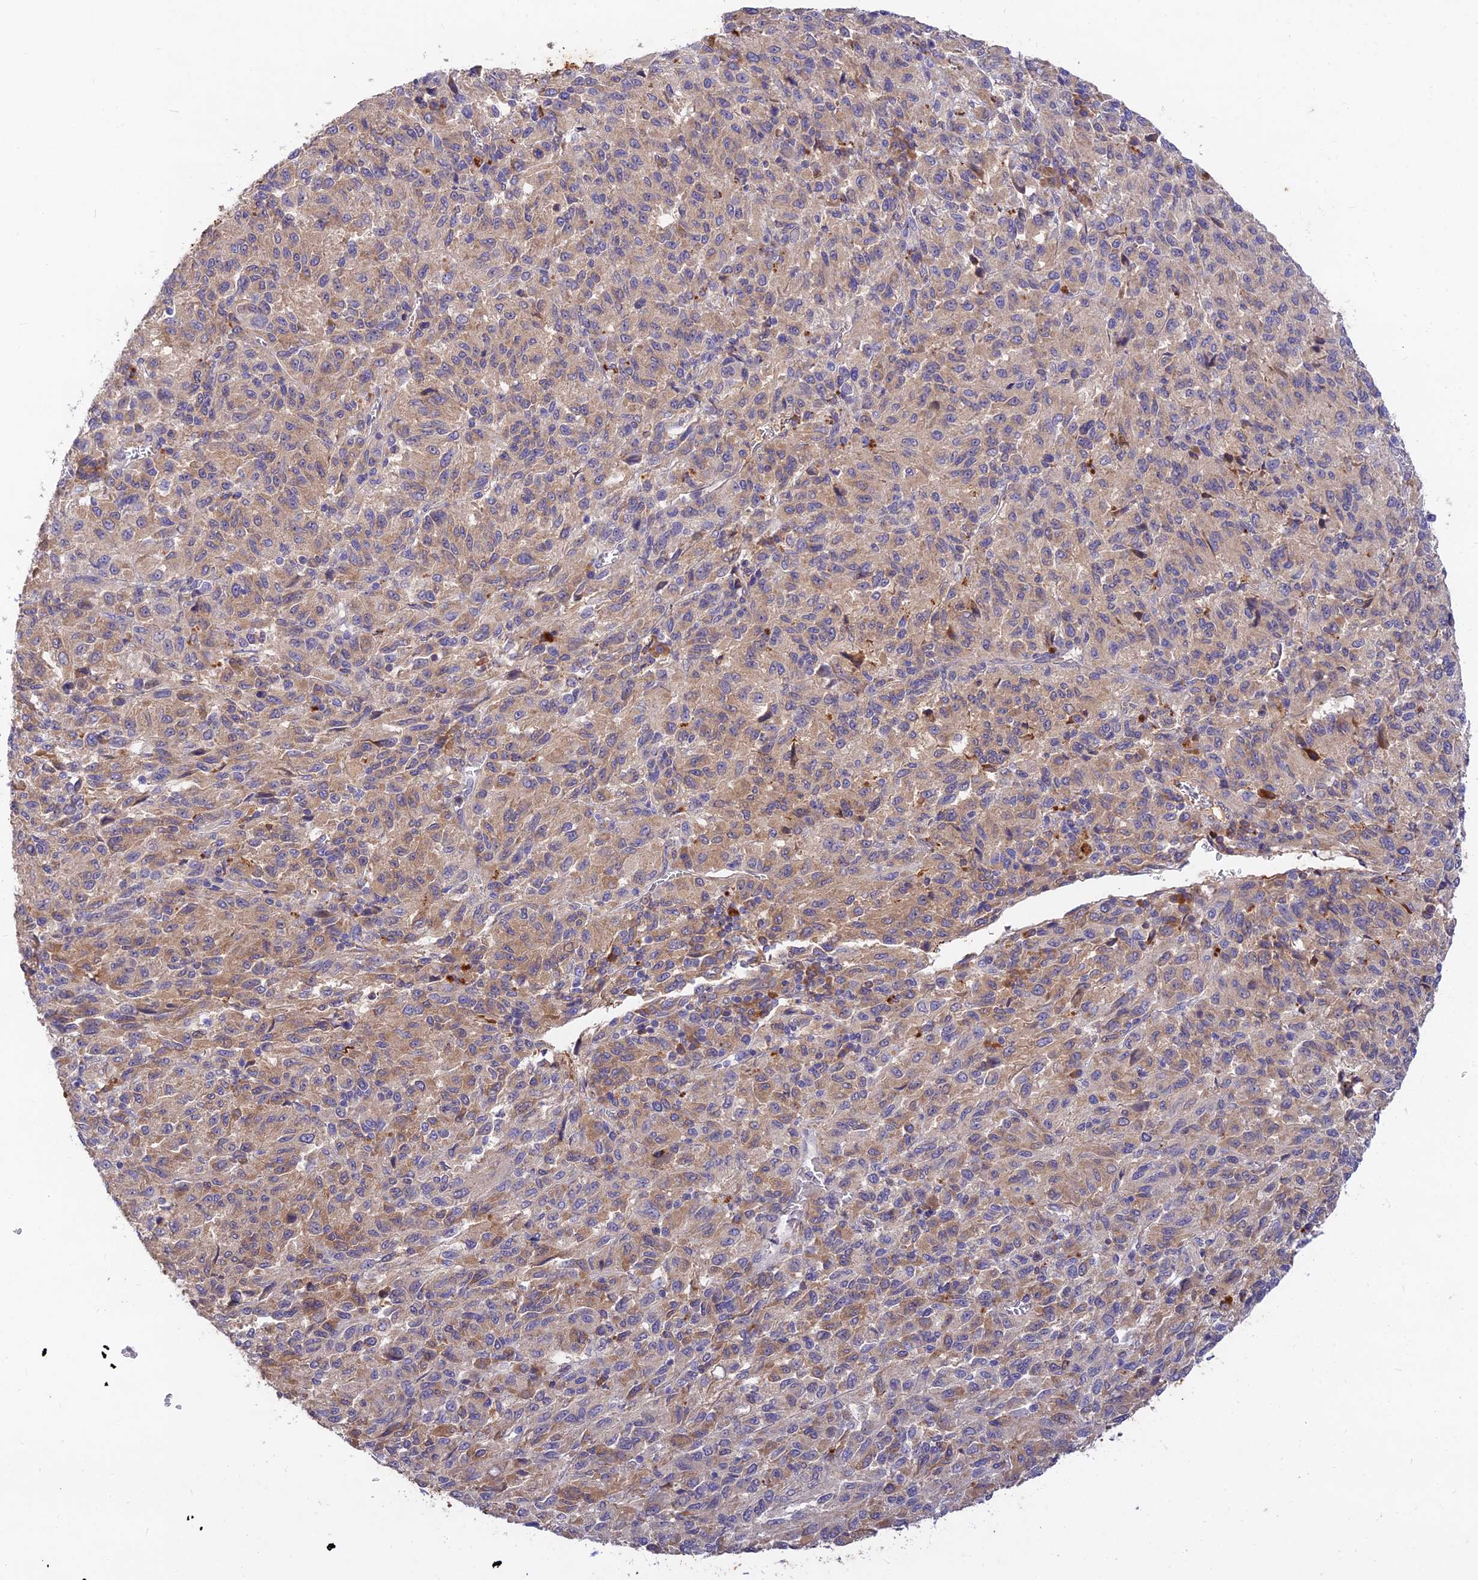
{"staining": {"intensity": "weak", "quantity": "25%-75%", "location": "cytoplasmic/membranous"}, "tissue": "melanoma", "cell_type": "Tumor cells", "image_type": "cancer", "snomed": [{"axis": "morphology", "description": "Malignant melanoma, Metastatic site"}, {"axis": "topography", "description": "Lung"}], "caption": "Melanoma stained for a protein (brown) displays weak cytoplasmic/membranous positive staining in approximately 25%-75% of tumor cells.", "gene": "ACSM5", "patient": {"sex": "male", "age": 64}}